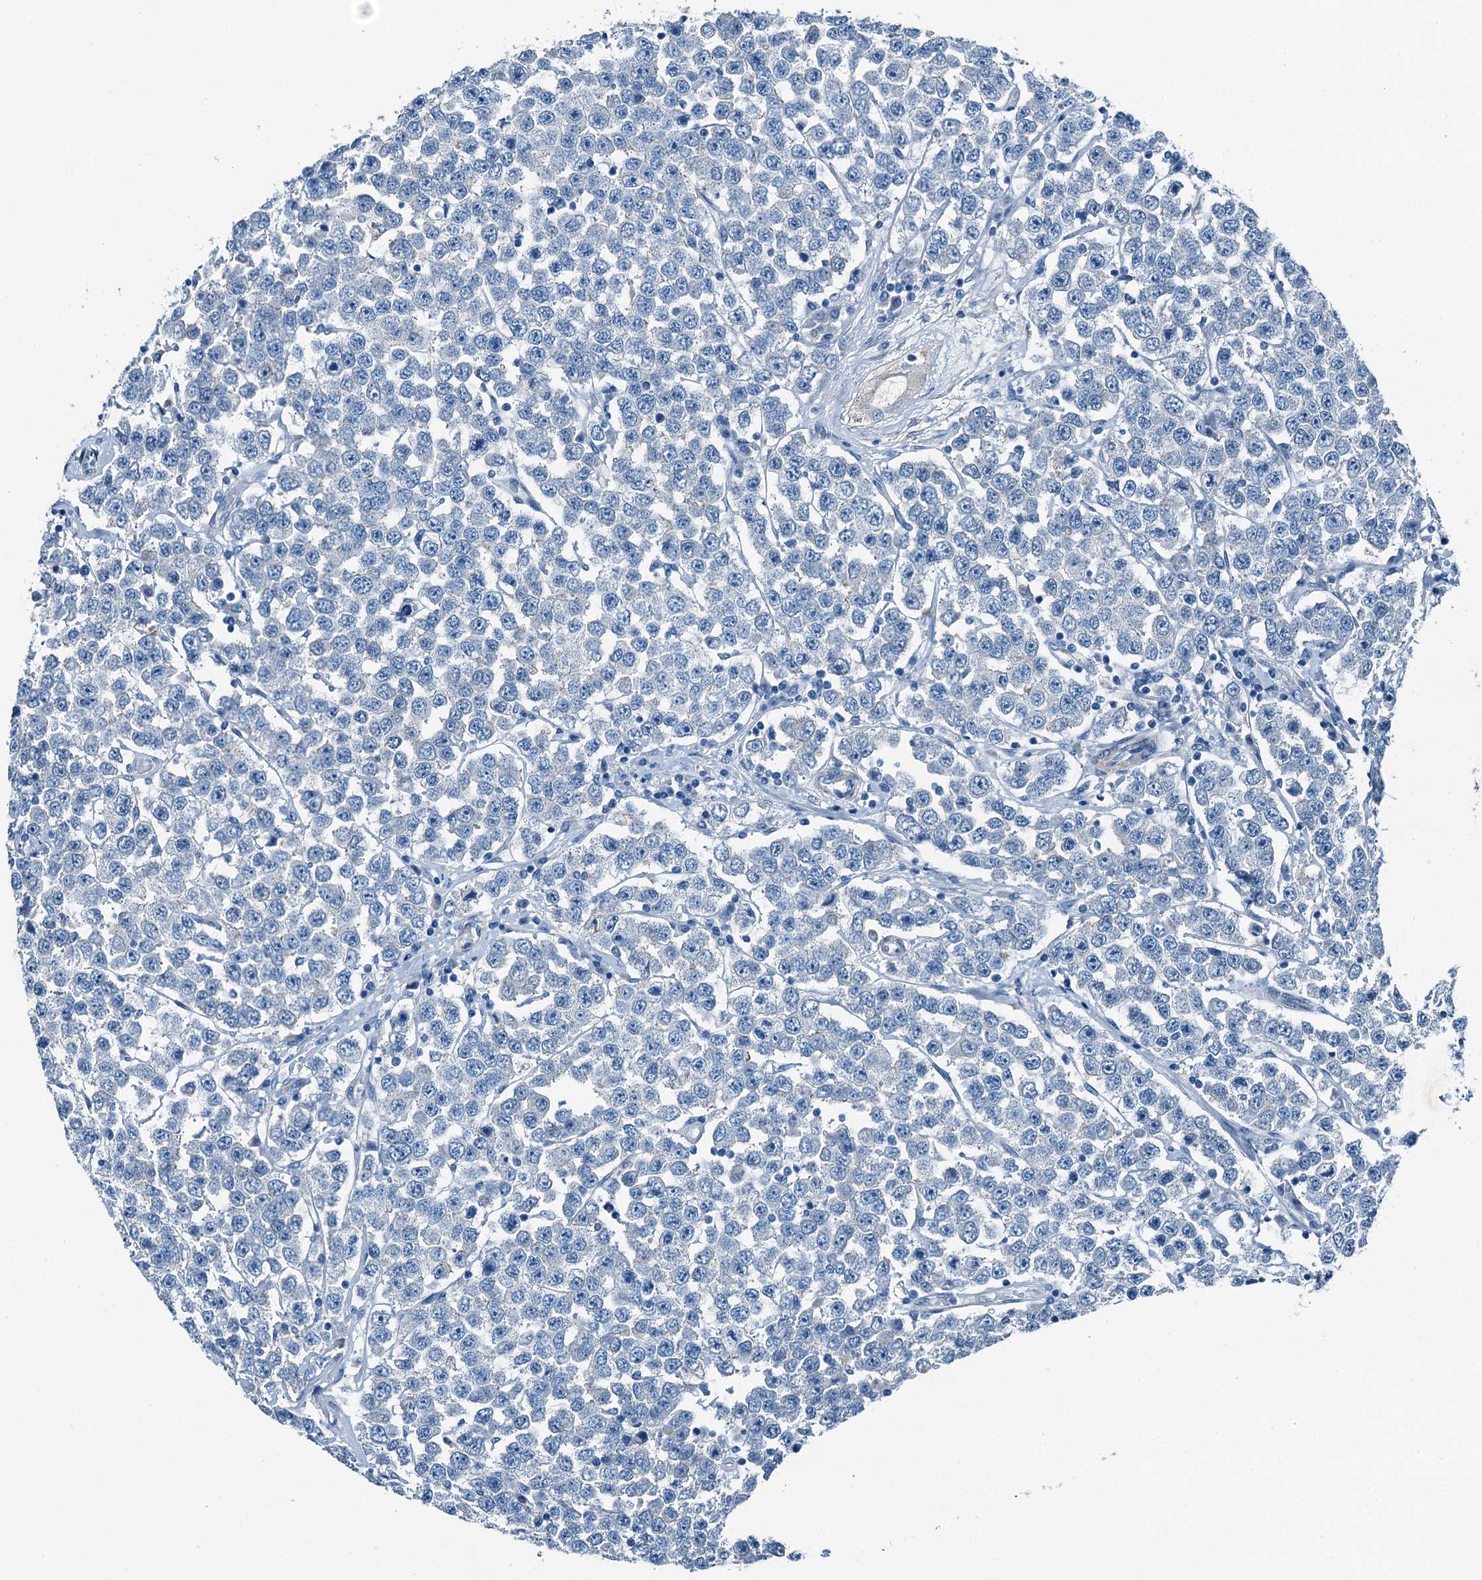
{"staining": {"intensity": "negative", "quantity": "none", "location": "none"}, "tissue": "testis cancer", "cell_type": "Tumor cells", "image_type": "cancer", "snomed": [{"axis": "morphology", "description": "Seminoma, NOS"}, {"axis": "topography", "description": "Testis"}], "caption": "Protein analysis of seminoma (testis) displays no significant expression in tumor cells. The staining is performed using DAB (3,3'-diaminobenzidine) brown chromogen with nuclei counter-stained in using hematoxylin.", "gene": "RAB3IL1", "patient": {"sex": "male", "age": 28}}